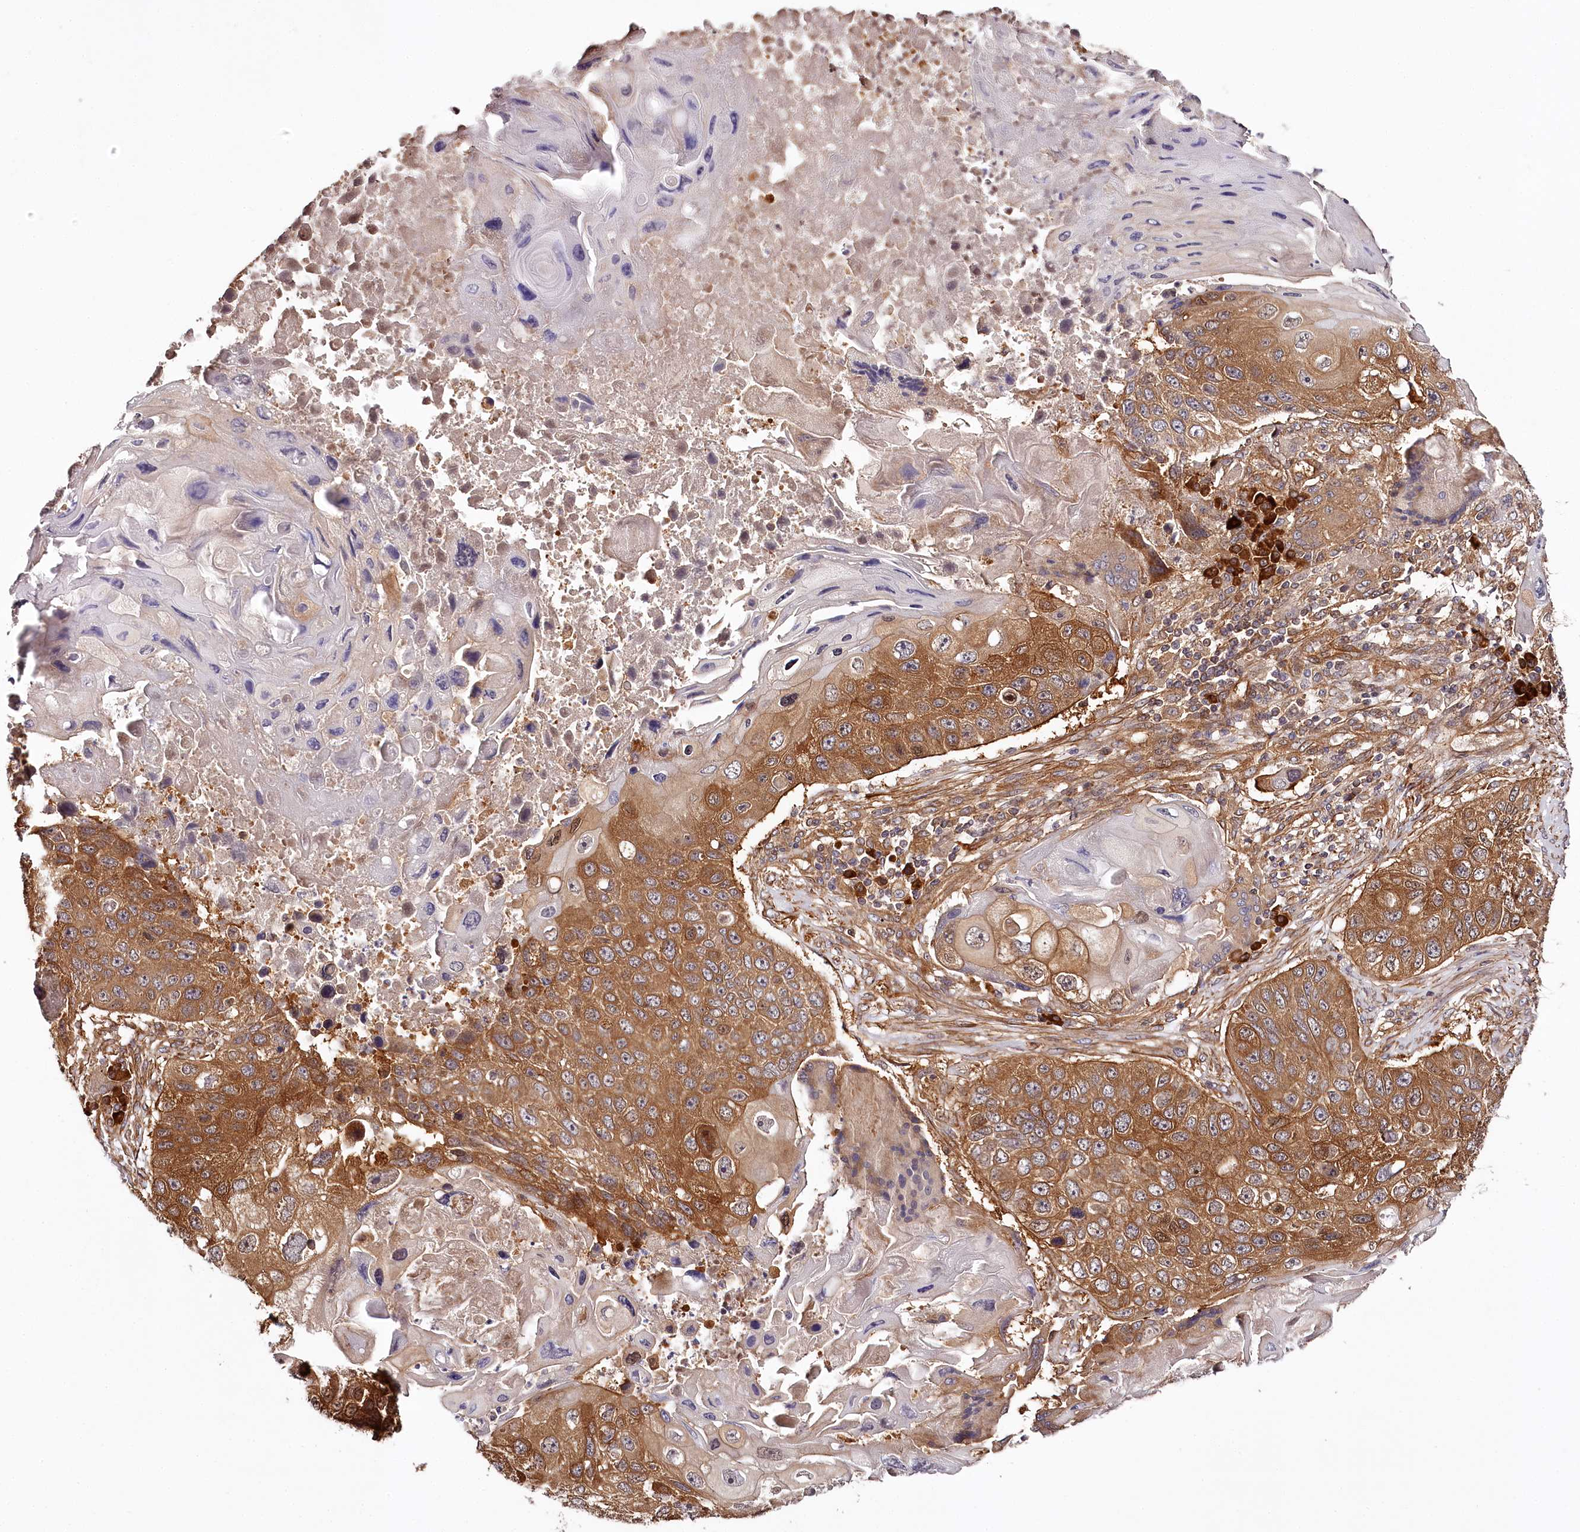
{"staining": {"intensity": "moderate", "quantity": ">75%", "location": "cytoplasmic/membranous"}, "tissue": "lung cancer", "cell_type": "Tumor cells", "image_type": "cancer", "snomed": [{"axis": "morphology", "description": "Squamous cell carcinoma, NOS"}, {"axis": "topography", "description": "Lung"}], "caption": "Human lung cancer (squamous cell carcinoma) stained with a brown dye reveals moderate cytoplasmic/membranous positive staining in approximately >75% of tumor cells.", "gene": "TARS1", "patient": {"sex": "male", "age": 61}}